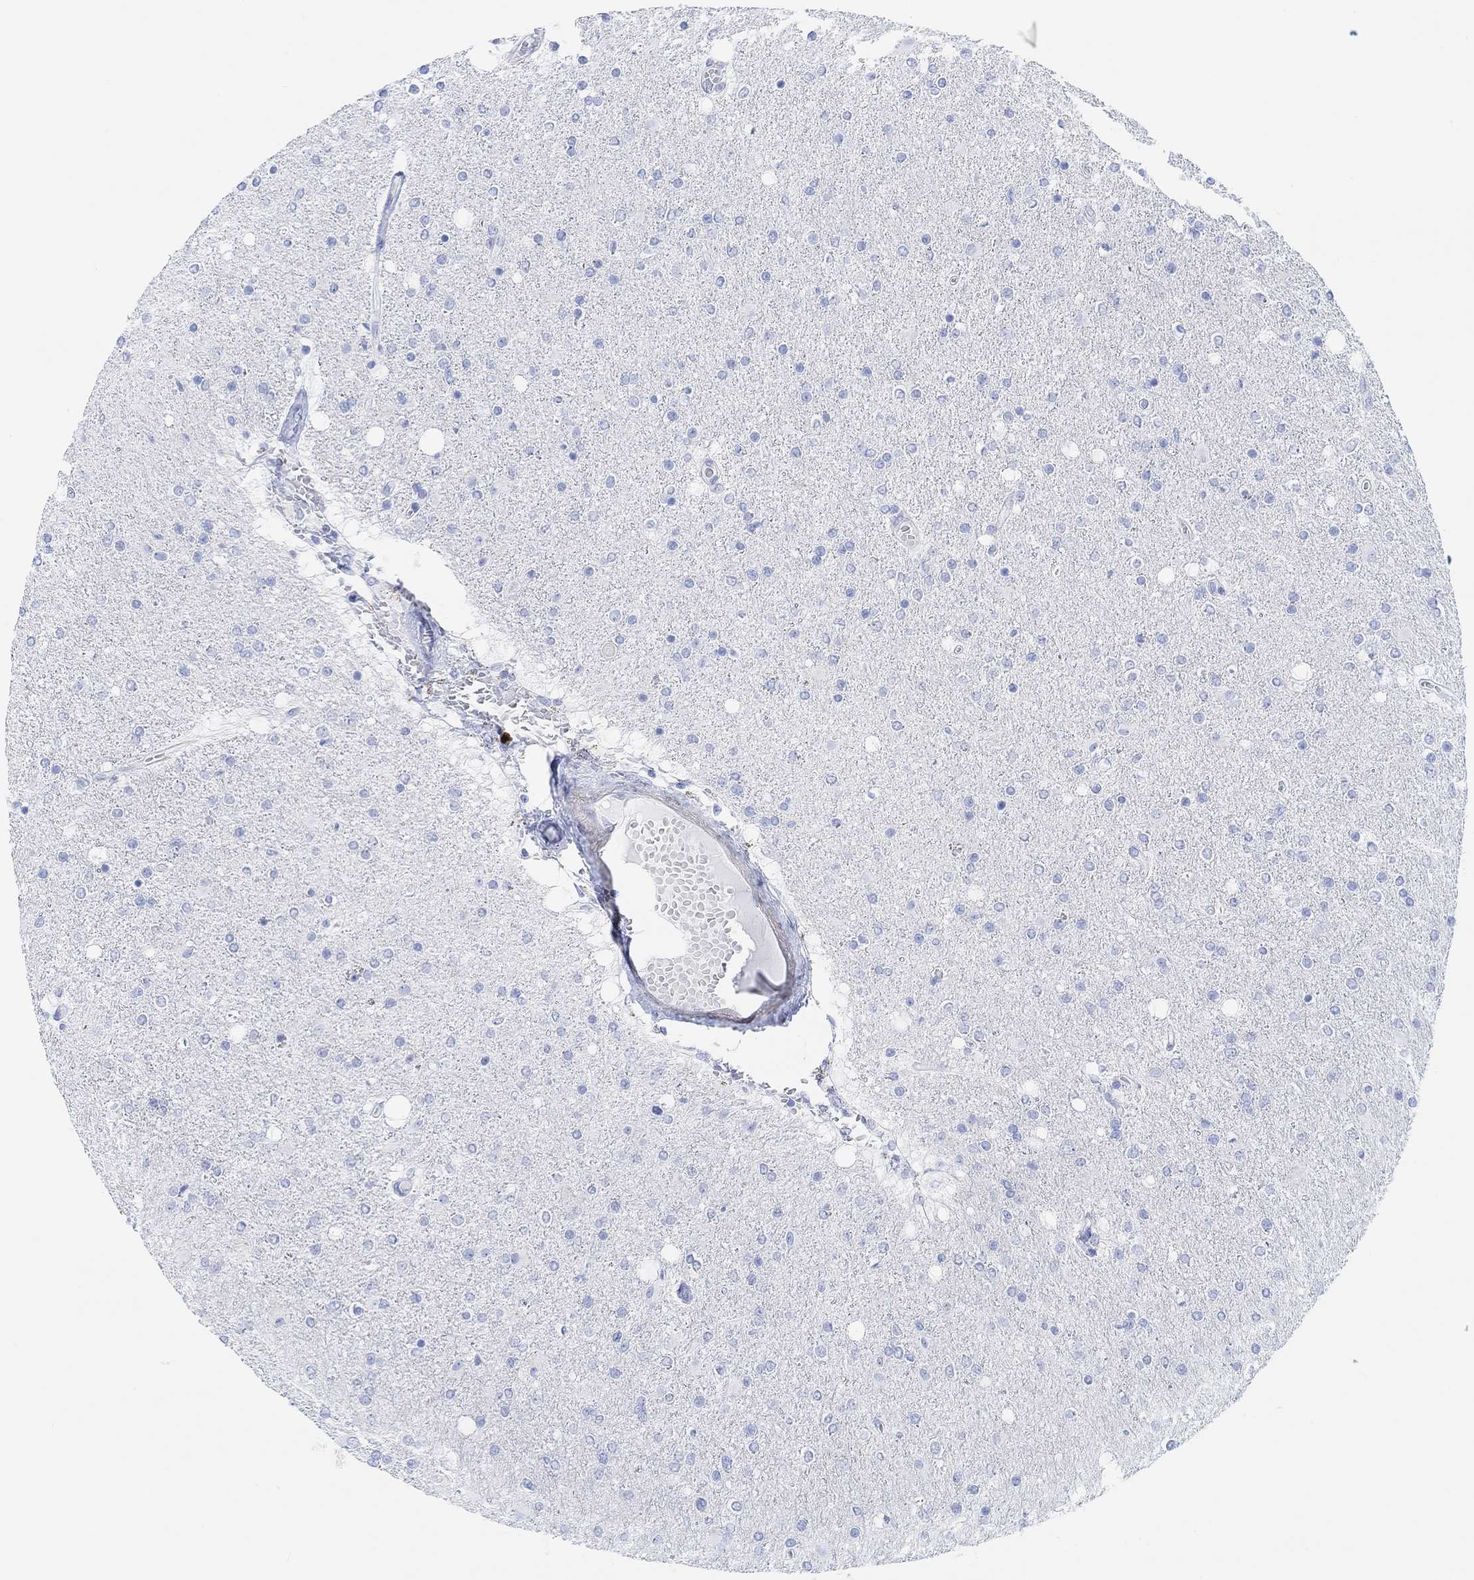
{"staining": {"intensity": "negative", "quantity": "none", "location": "none"}, "tissue": "glioma", "cell_type": "Tumor cells", "image_type": "cancer", "snomed": [{"axis": "morphology", "description": "Glioma, malignant, High grade"}, {"axis": "topography", "description": "Cerebral cortex"}], "caption": "The histopathology image shows no staining of tumor cells in malignant glioma (high-grade). Nuclei are stained in blue.", "gene": "ANKRD33", "patient": {"sex": "male", "age": 70}}